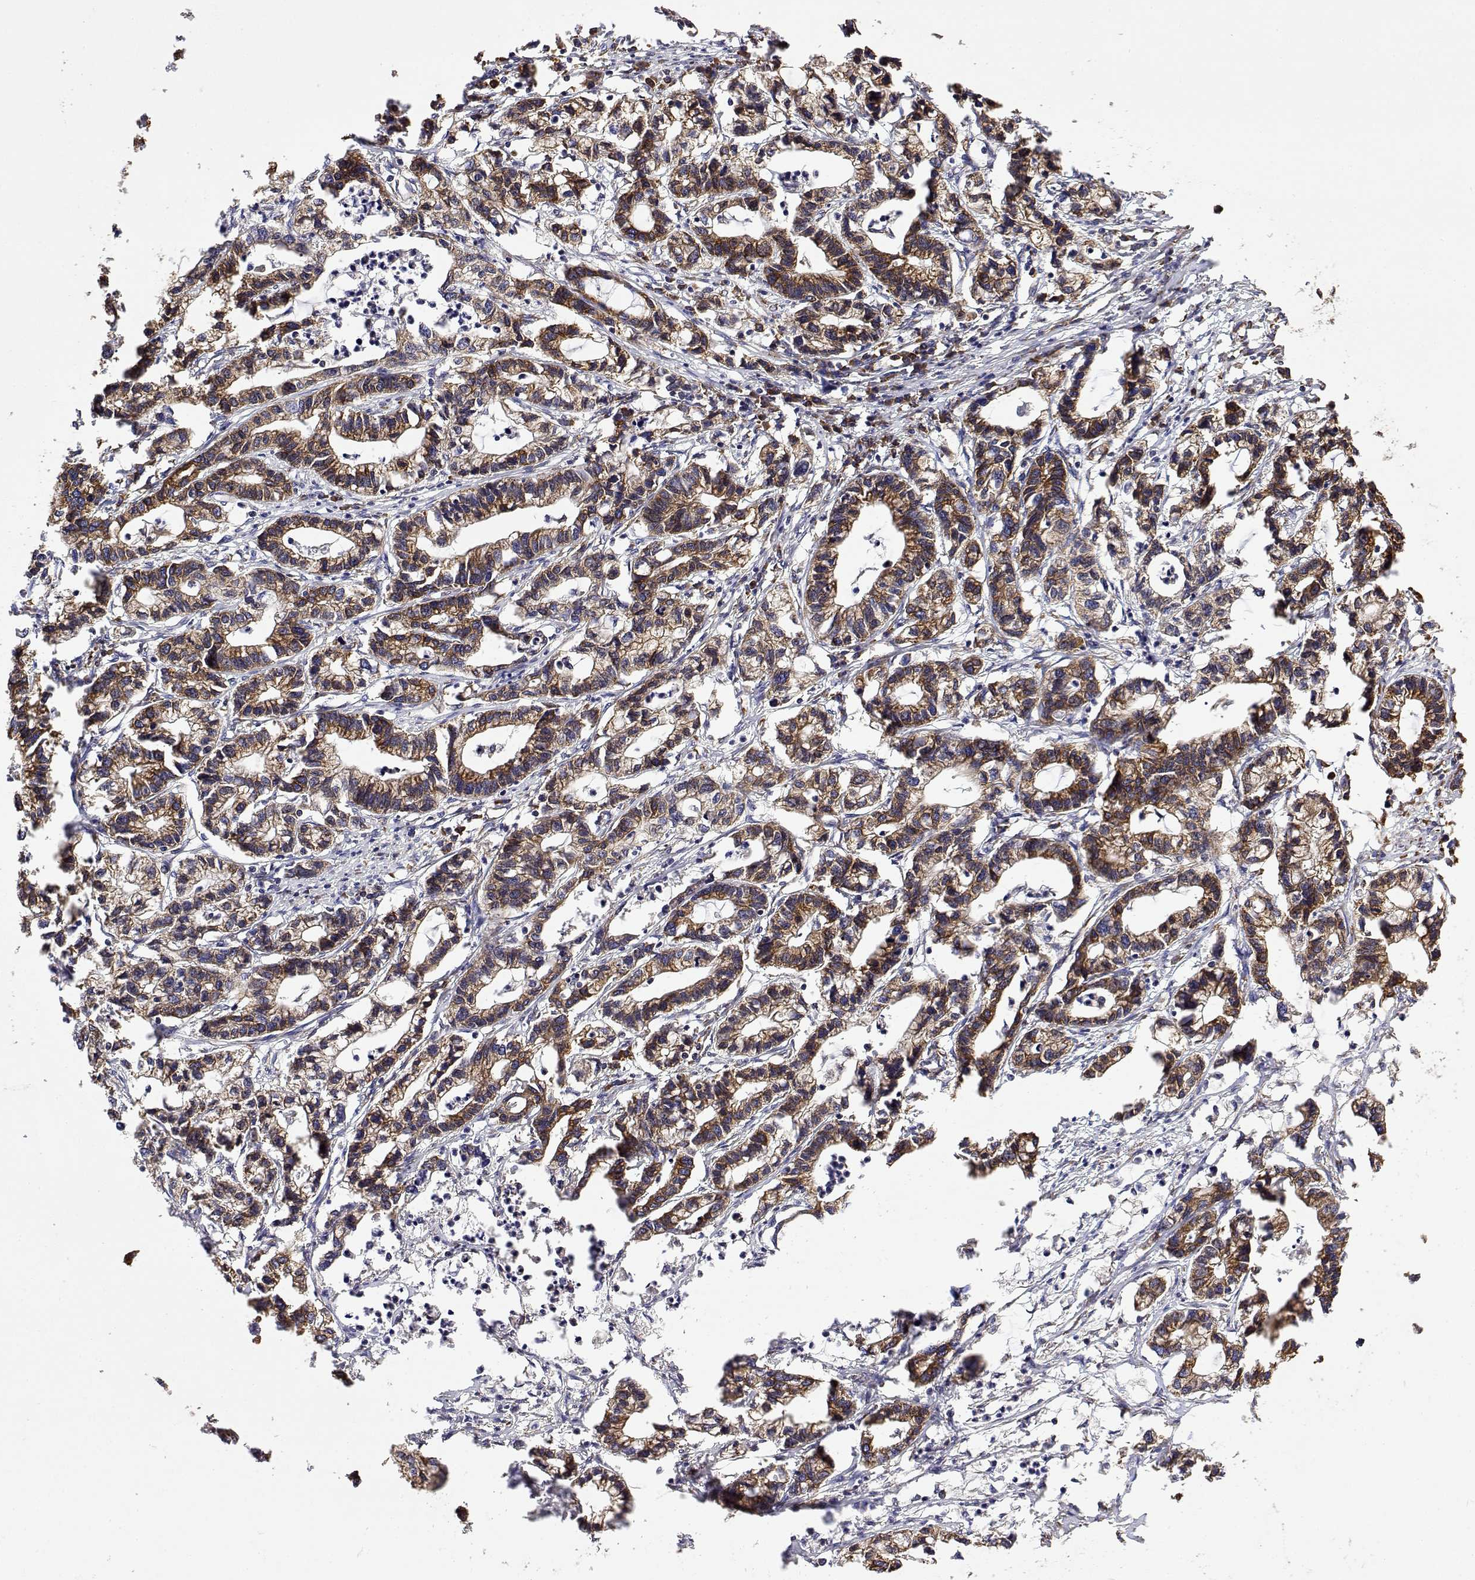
{"staining": {"intensity": "strong", "quantity": ">75%", "location": "cytoplasmic/membranous"}, "tissue": "stomach cancer", "cell_type": "Tumor cells", "image_type": "cancer", "snomed": [{"axis": "morphology", "description": "Adenocarcinoma, NOS"}, {"axis": "topography", "description": "Stomach"}], "caption": "Strong cytoplasmic/membranous expression is appreciated in approximately >75% of tumor cells in stomach cancer (adenocarcinoma). (brown staining indicates protein expression, while blue staining denotes nuclei).", "gene": "EEF1G", "patient": {"sex": "male", "age": 83}}